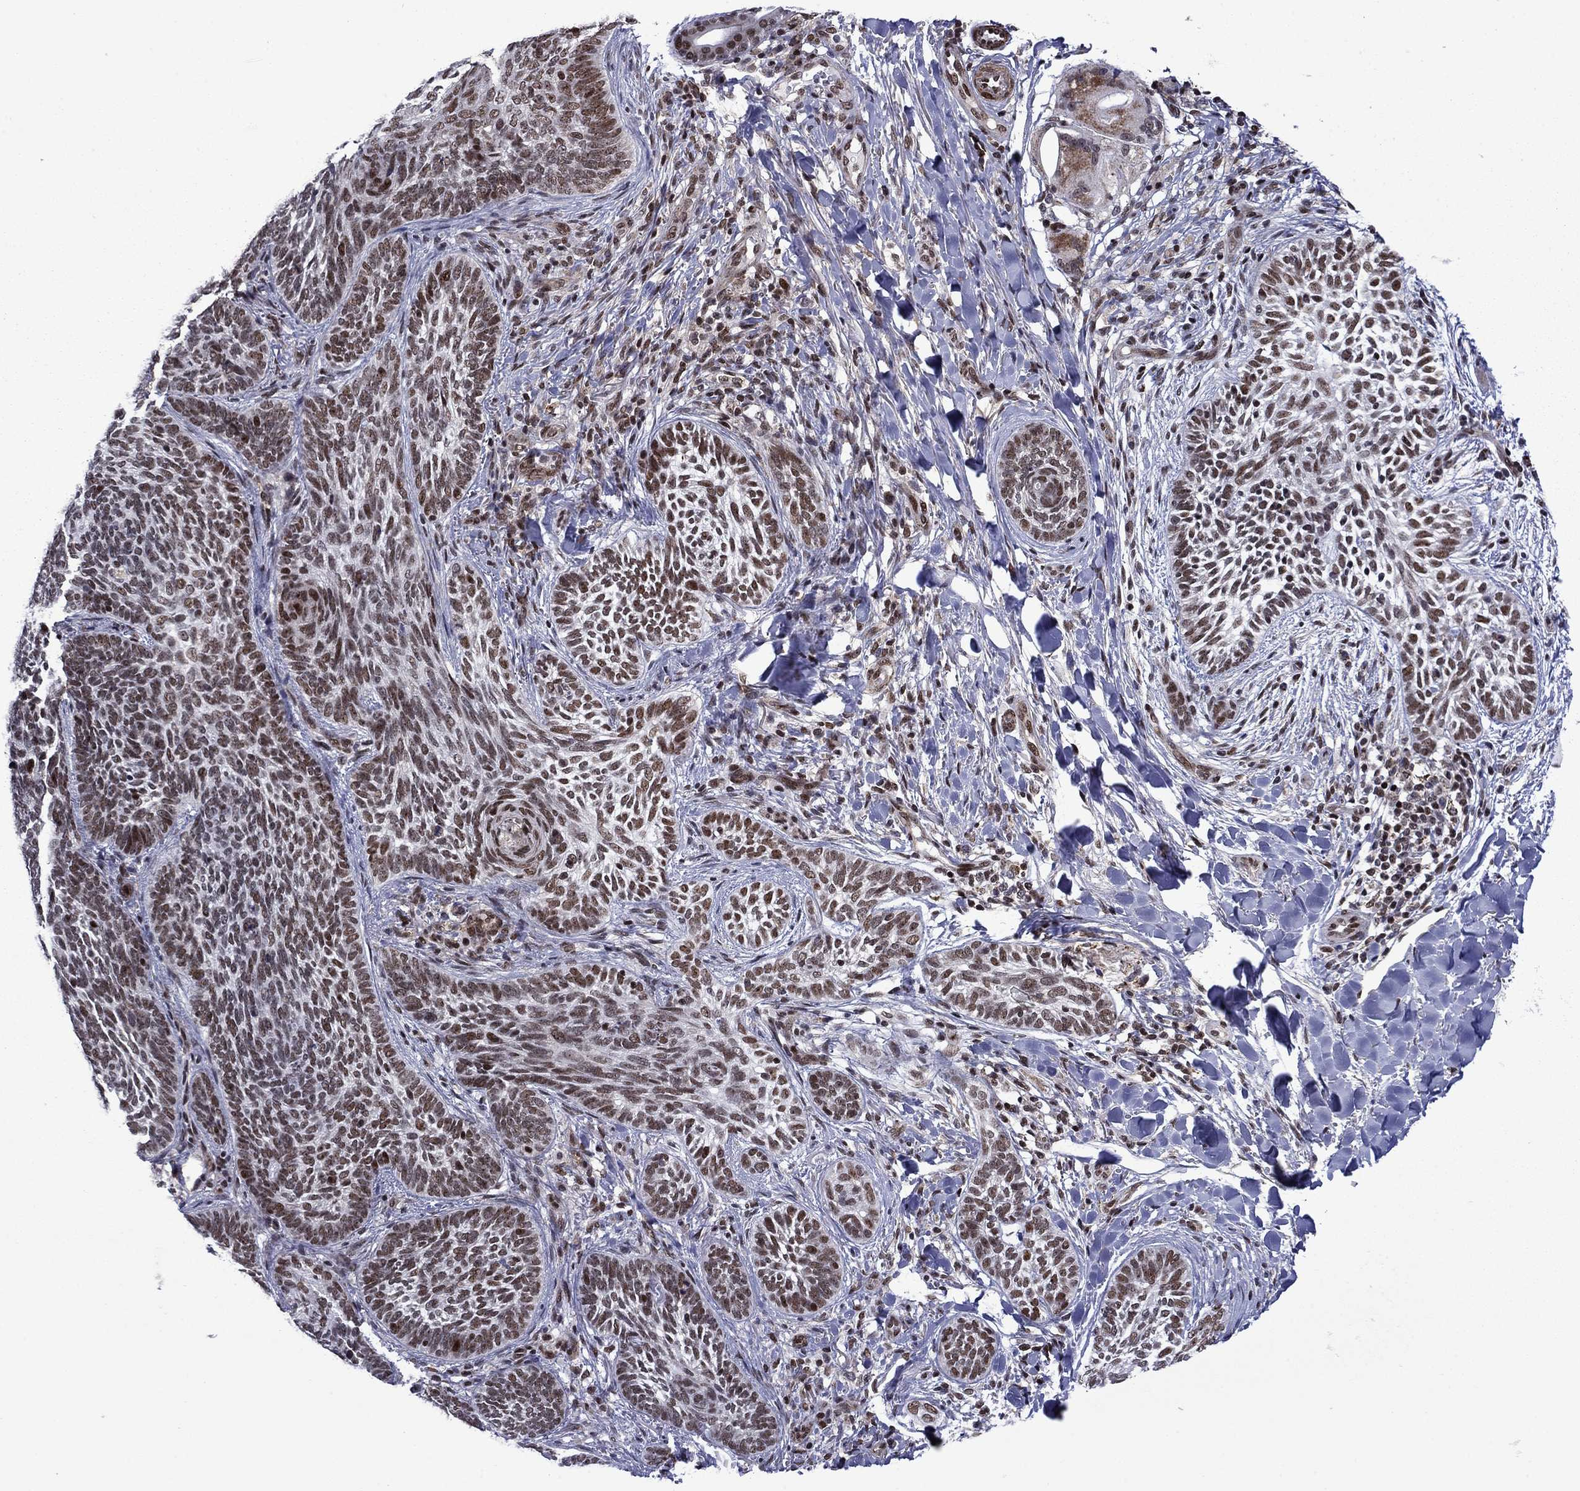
{"staining": {"intensity": "moderate", "quantity": "25%-75%", "location": "nuclear"}, "tissue": "skin cancer", "cell_type": "Tumor cells", "image_type": "cancer", "snomed": [{"axis": "morphology", "description": "Normal tissue, NOS"}, {"axis": "morphology", "description": "Basal cell carcinoma"}, {"axis": "topography", "description": "Skin"}], "caption": "About 25%-75% of tumor cells in skin basal cell carcinoma exhibit moderate nuclear protein expression as visualized by brown immunohistochemical staining.", "gene": "SURF2", "patient": {"sex": "male", "age": 46}}